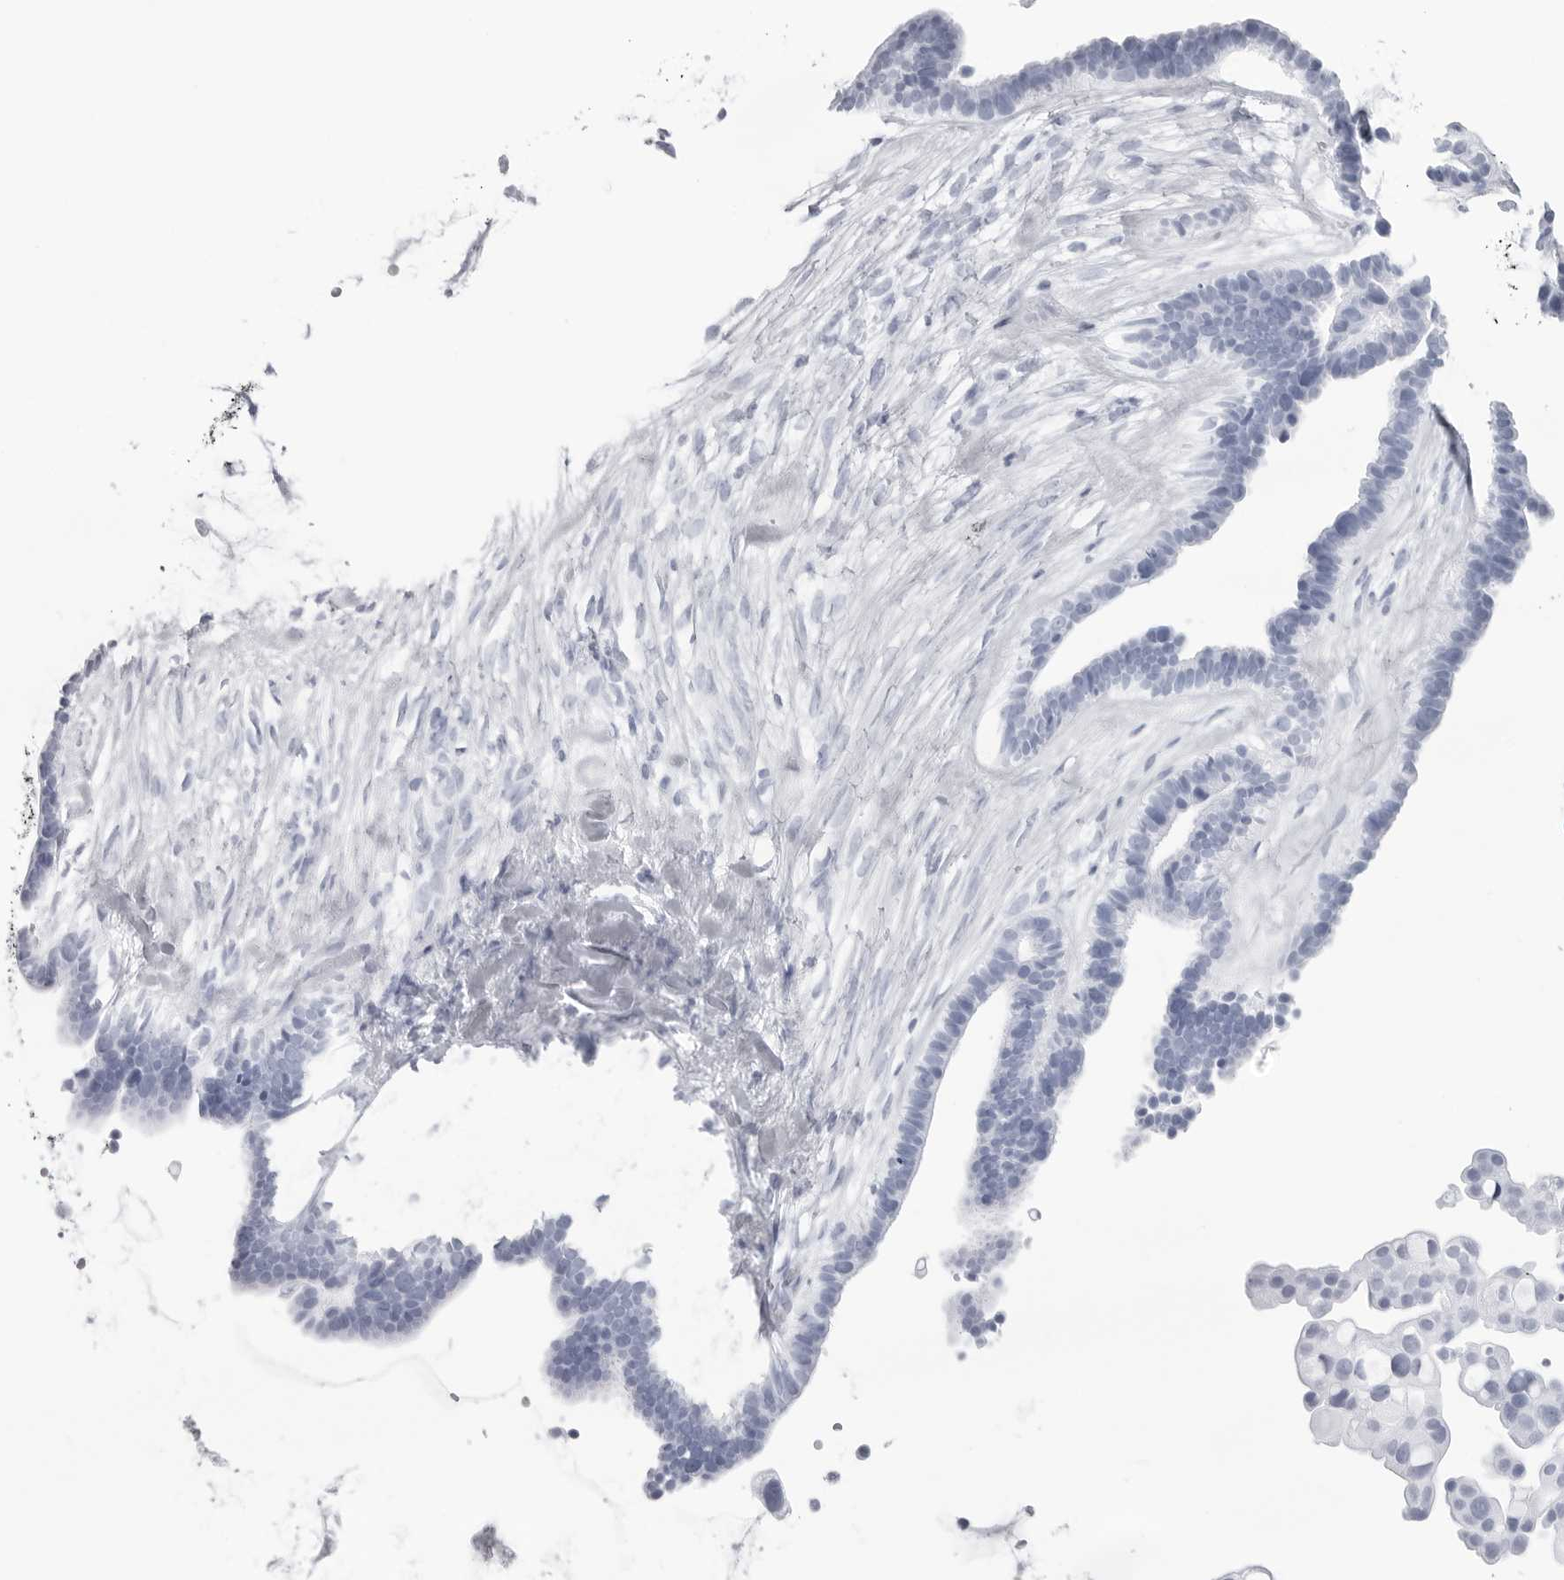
{"staining": {"intensity": "negative", "quantity": "none", "location": "none"}, "tissue": "ovarian cancer", "cell_type": "Tumor cells", "image_type": "cancer", "snomed": [{"axis": "morphology", "description": "Cystadenocarcinoma, serous, NOS"}, {"axis": "topography", "description": "Ovary"}], "caption": "This photomicrograph is of ovarian cancer (serous cystadenocarcinoma) stained with immunohistochemistry to label a protein in brown with the nuclei are counter-stained blue. There is no expression in tumor cells.", "gene": "CST2", "patient": {"sex": "female", "age": 56}}